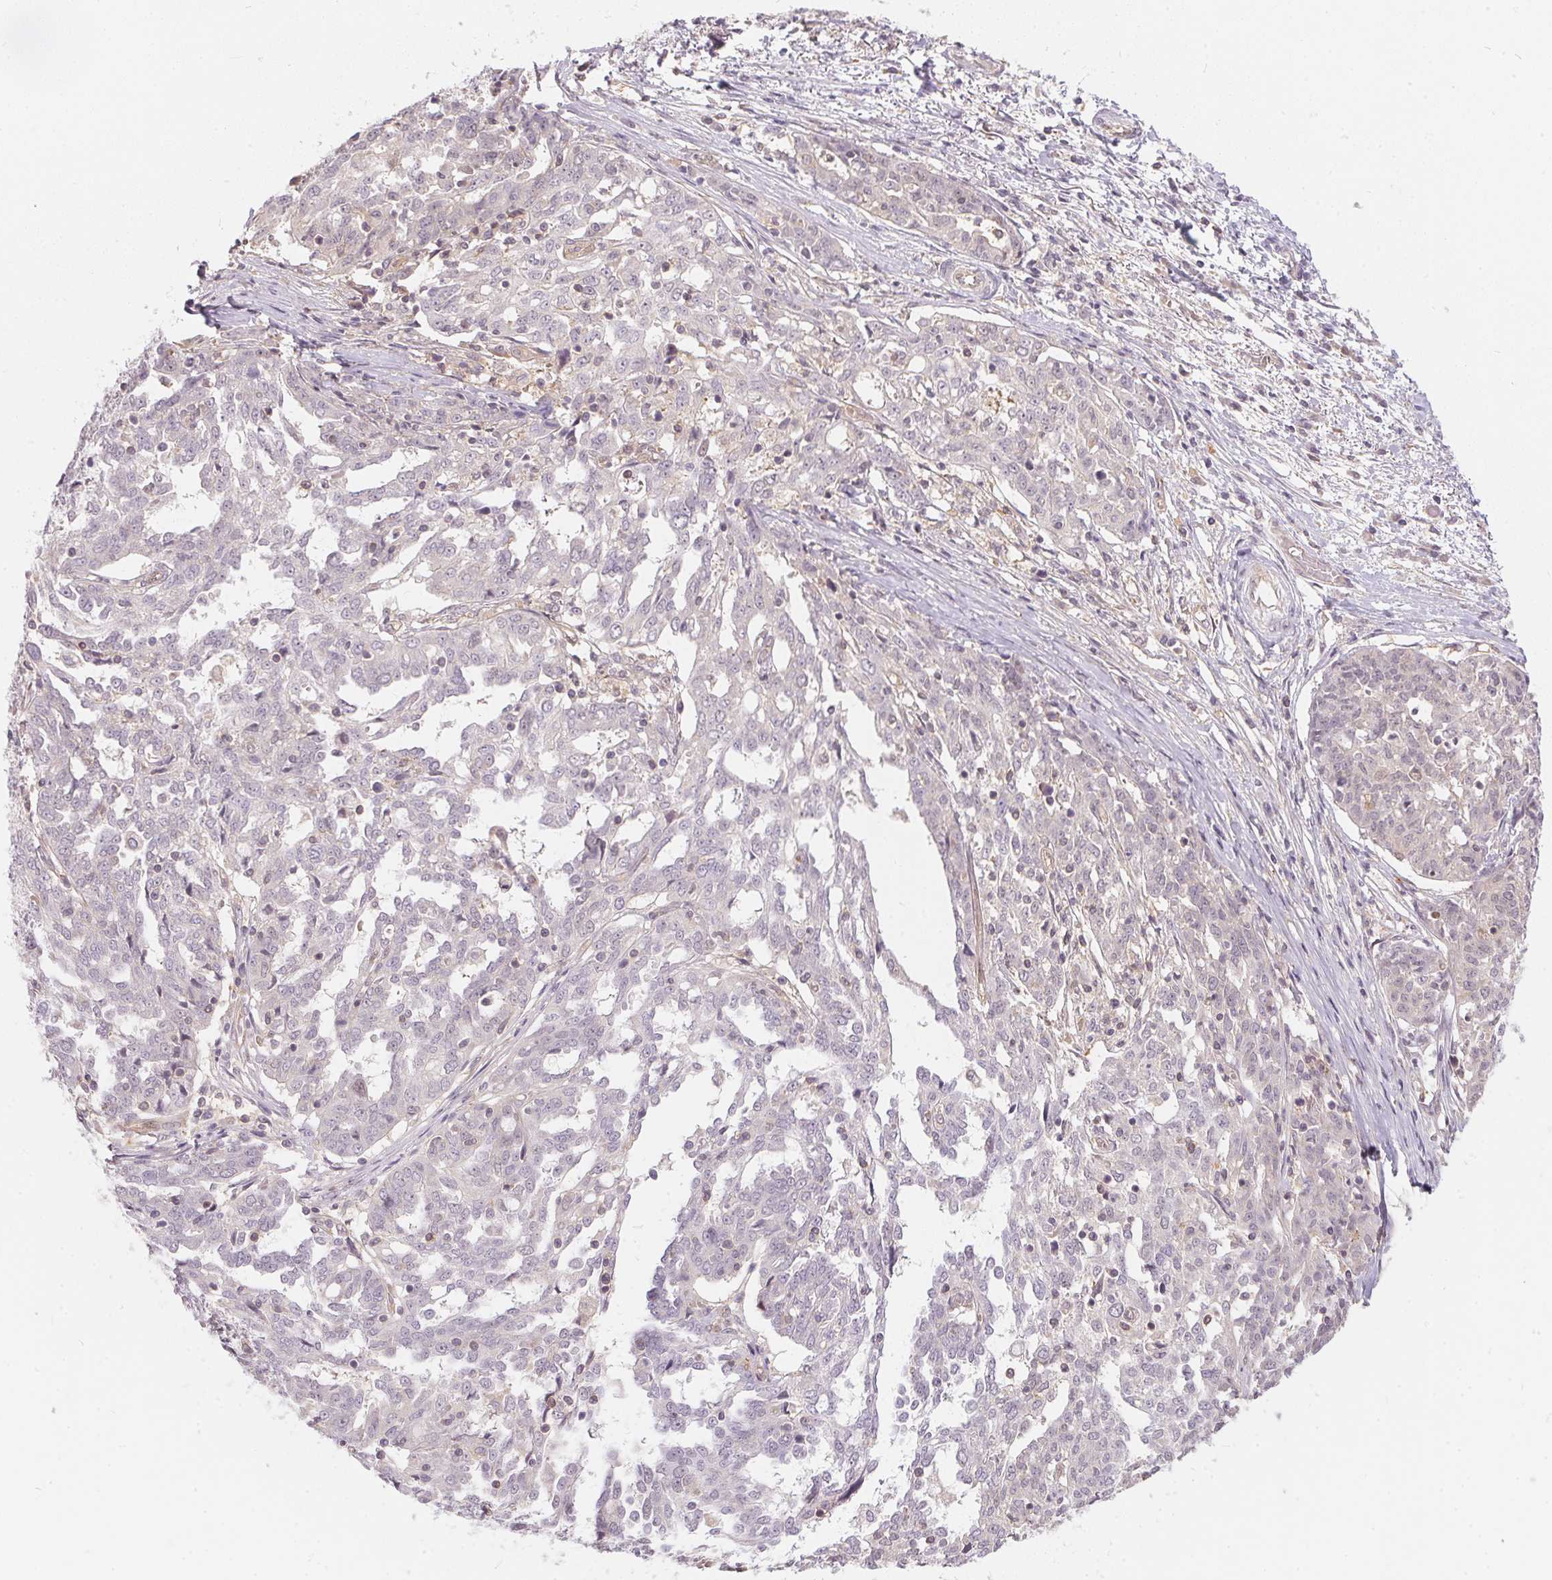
{"staining": {"intensity": "negative", "quantity": "none", "location": "none"}, "tissue": "ovarian cancer", "cell_type": "Tumor cells", "image_type": "cancer", "snomed": [{"axis": "morphology", "description": "Cystadenocarcinoma, serous, NOS"}, {"axis": "topography", "description": "Ovary"}], "caption": "This is an immunohistochemistry image of human ovarian serous cystadenocarcinoma. There is no positivity in tumor cells.", "gene": "BLMH", "patient": {"sex": "female", "age": 67}}